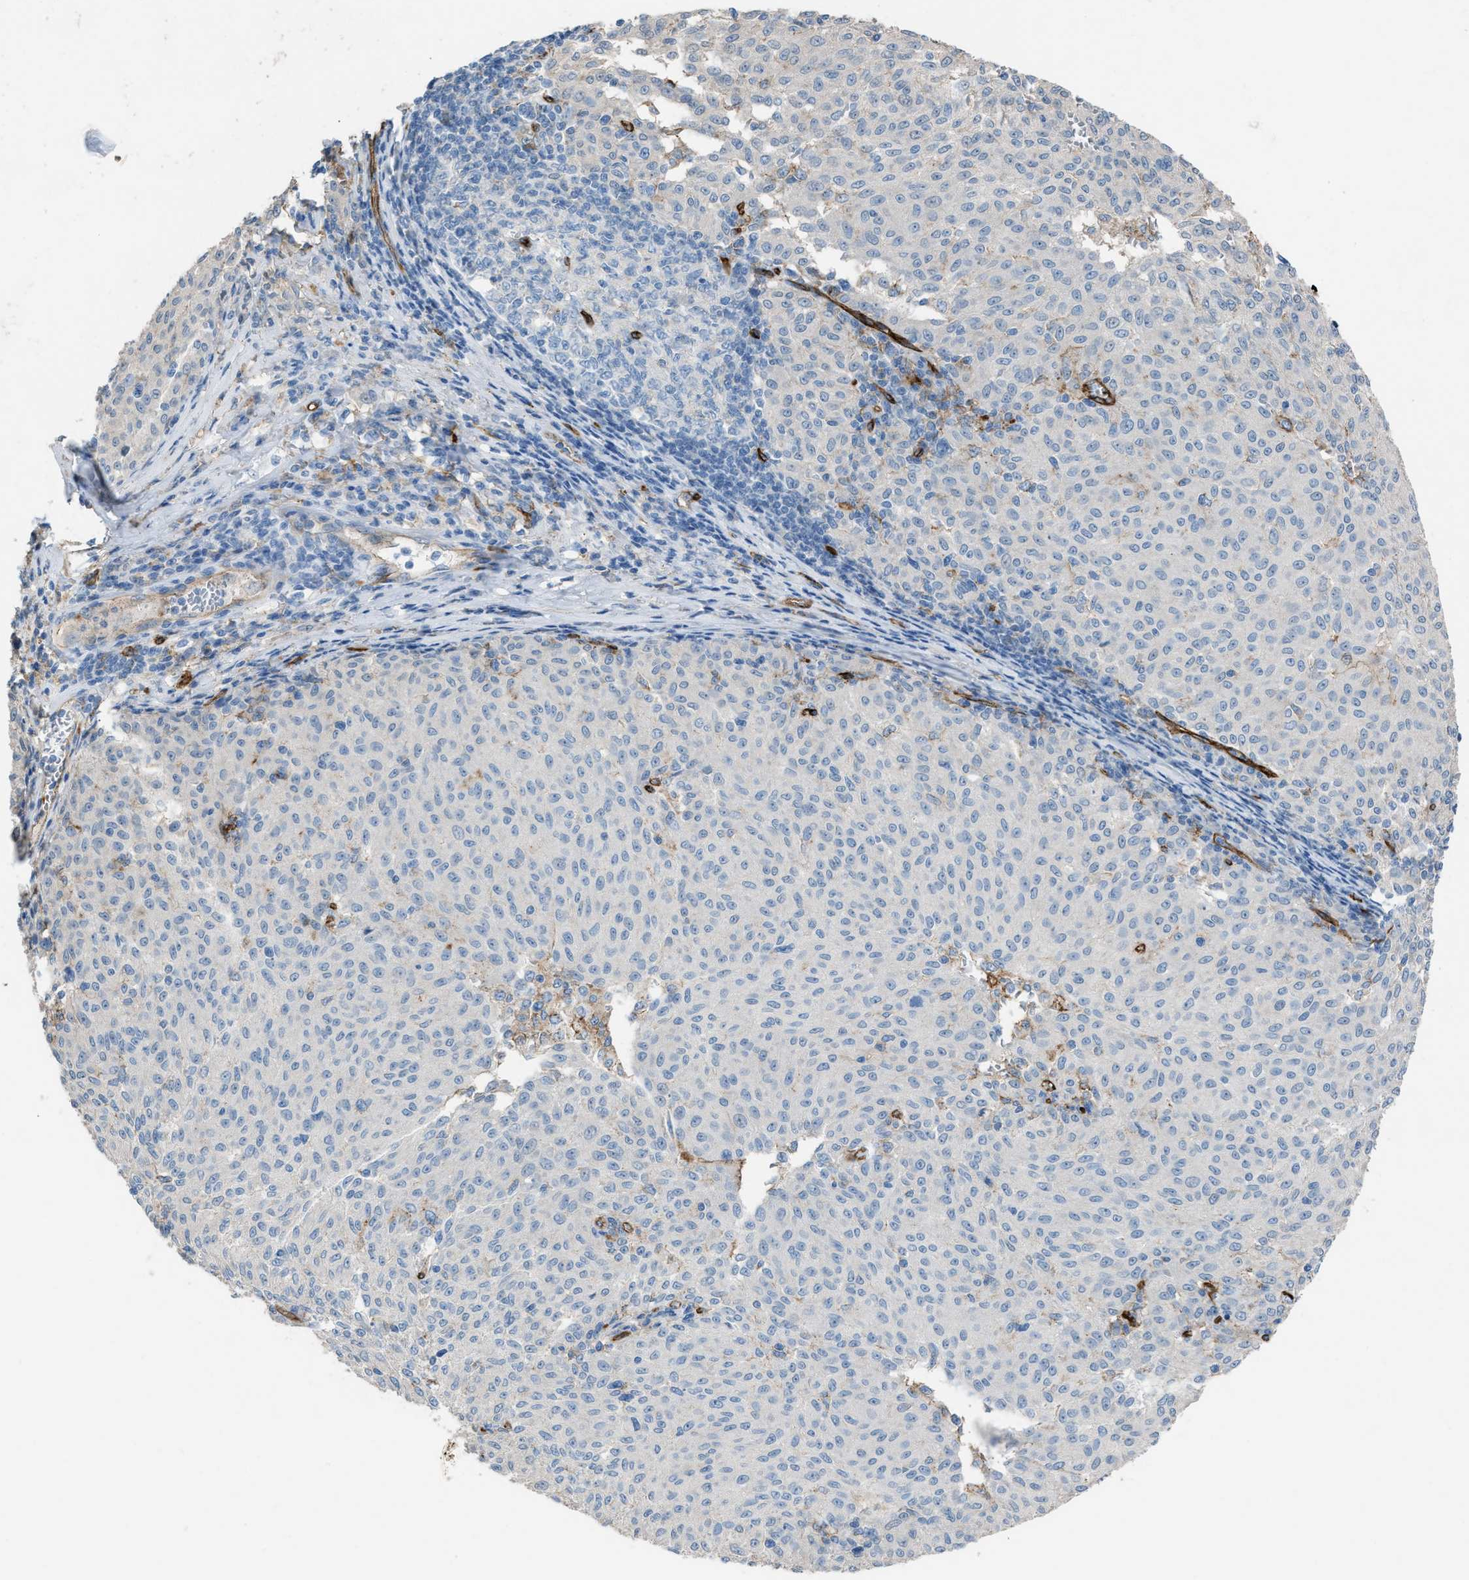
{"staining": {"intensity": "negative", "quantity": "none", "location": "none"}, "tissue": "melanoma", "cell_type": "Tumor cells", "image_type": "cancer", "snomed": [{"axis": "morphology", "description": "Malignant melanoma, NOS"}, {"axis": "topography", "description": "Skin"}], "caption": "Tumor cells show no significant staining in malignant melanoma.", "gene": "DYSF", "patient": {"sex": "female", "age": 72}}